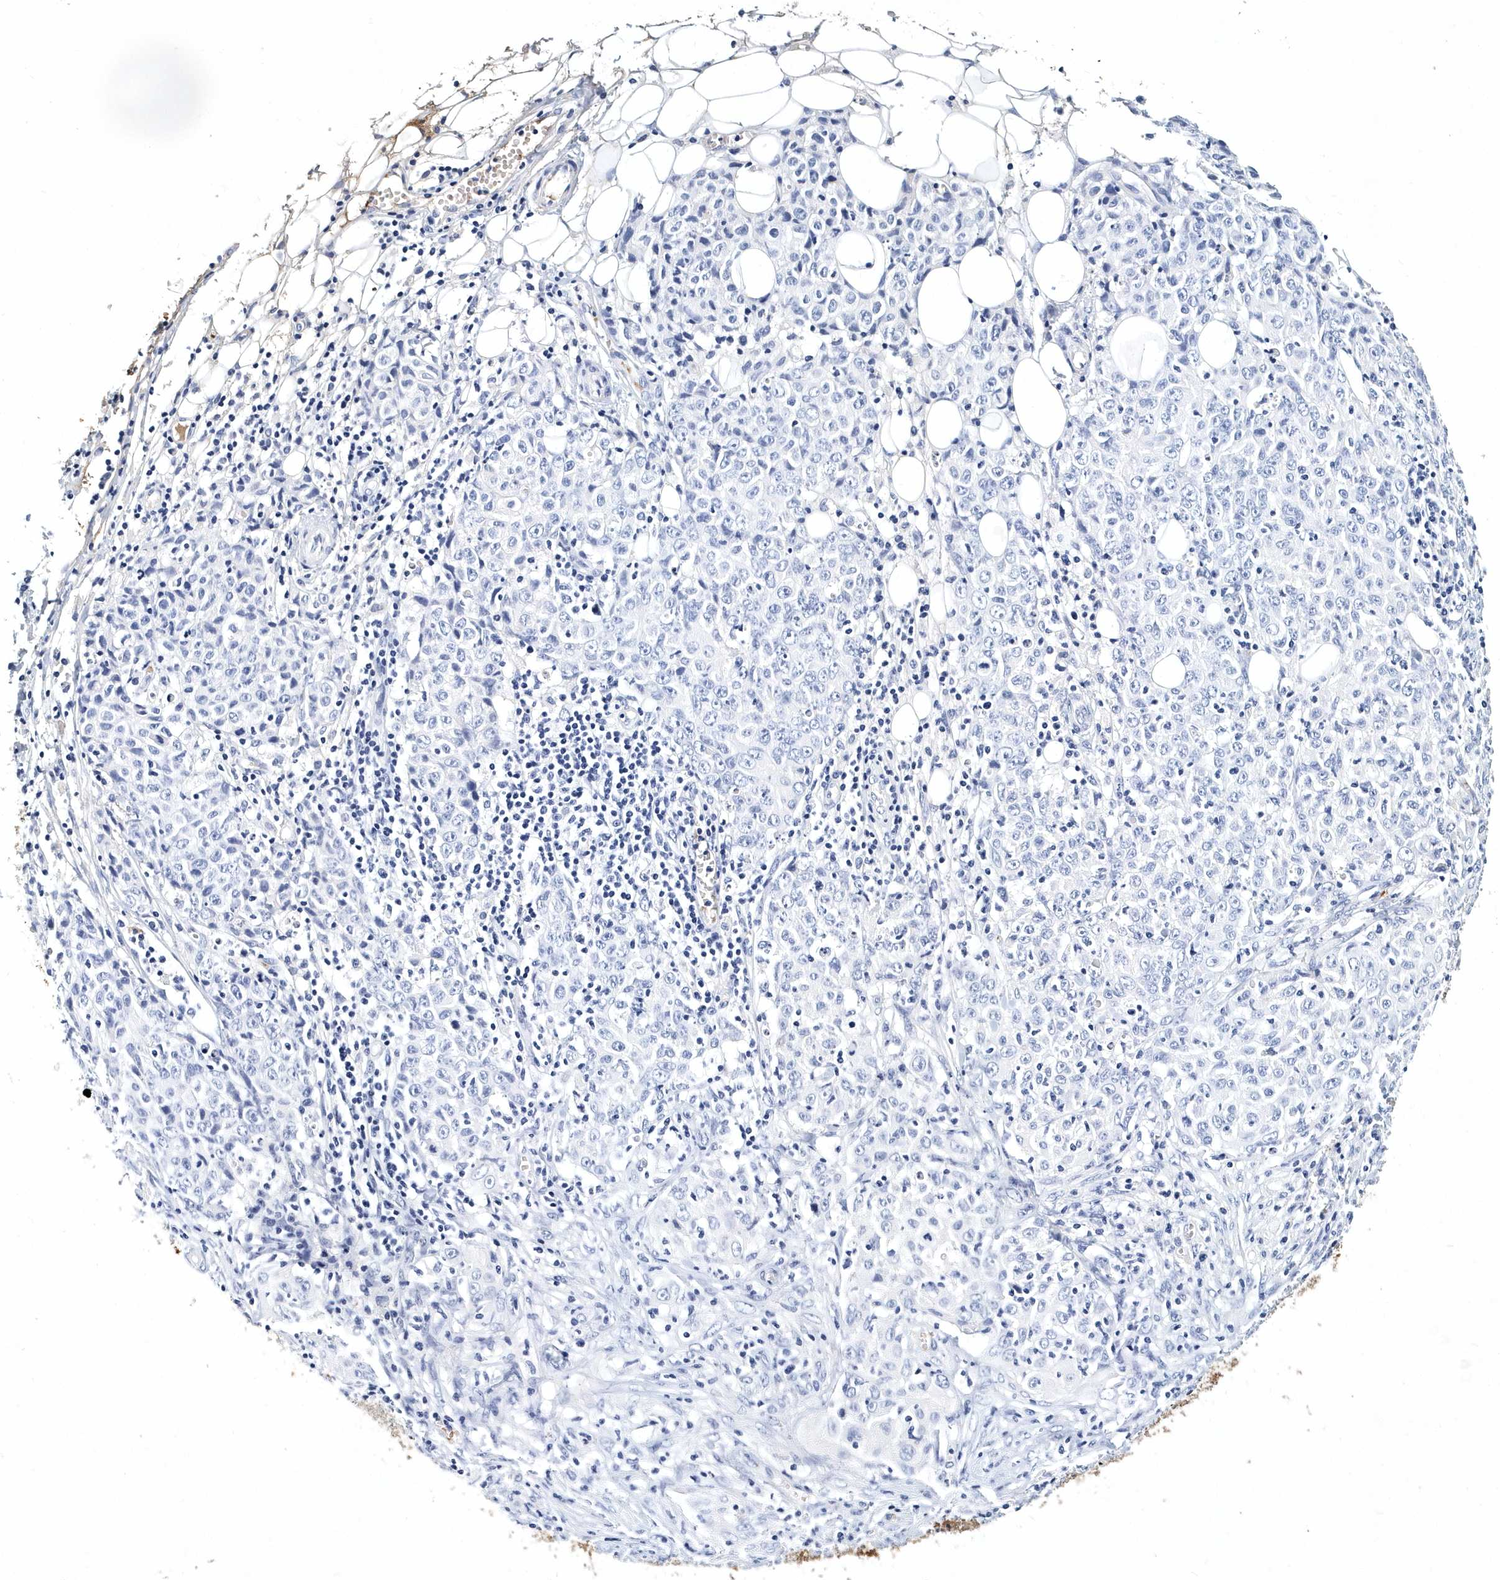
{"staining": {"intensity": "negative", "quantity": "none", "location": "none"}, "tissue": "ovarian cancer", "cell_type": "Tumor cells", "image_type": "cancer", "snomed": [{"axis": "morphology", "description": "Carcinoma, endometroid"}, {"axis": "topography", "description": "Ovary"}], "caption": "This photomicrograph is of ovarian cancer stained with immunohistochemistry to label a protein in brown with the nuclei are counter-stained blue. There is no positivity in tumor cells.", "gene": "ITGA2B", "patient": {"sex": "female", "age": 42}}